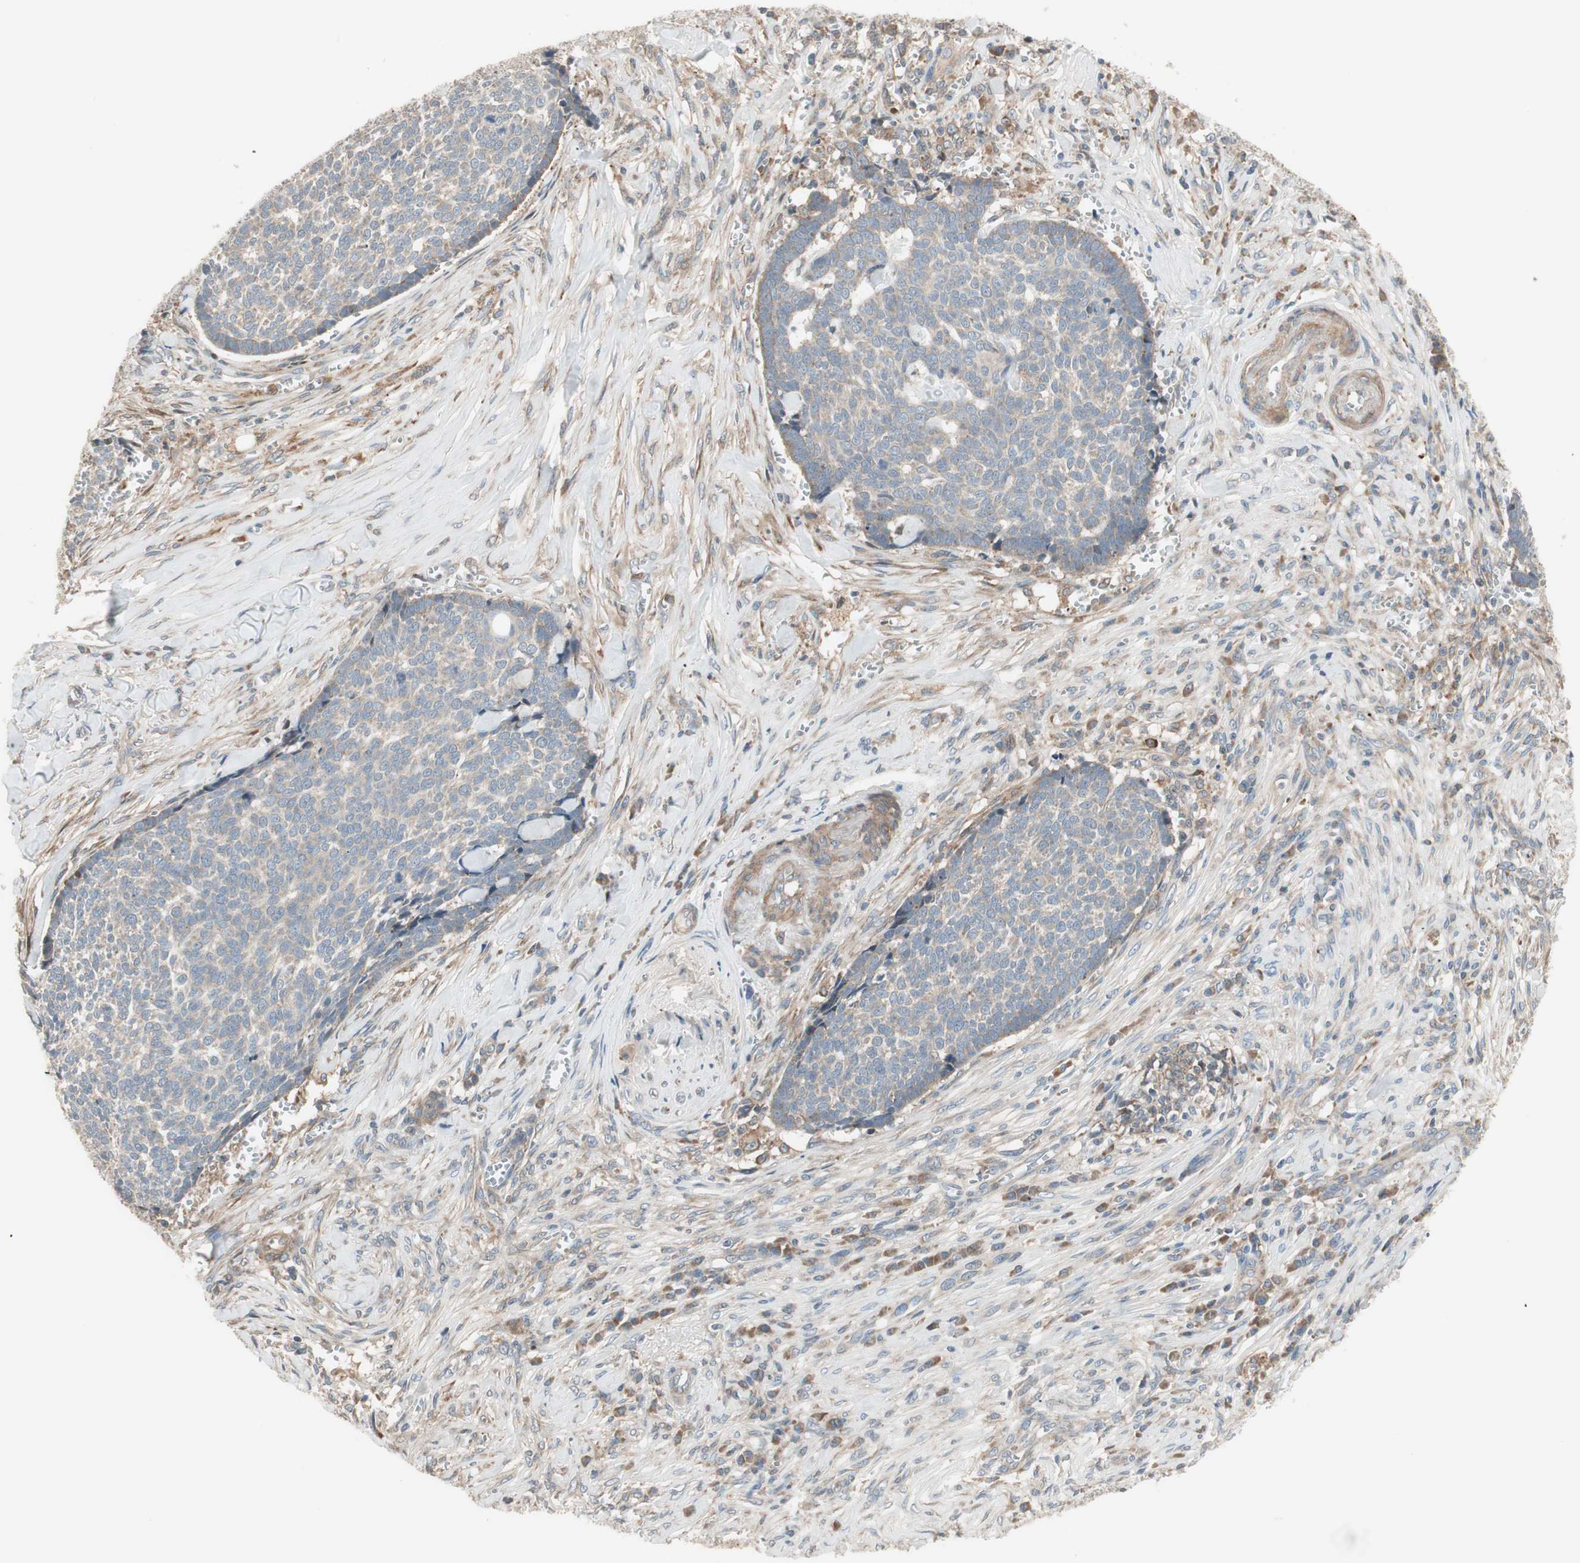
{"staining": {"intensity": "negative", "quantity": "none", "location": "none"}, "tissue": "skin cancer", "cell_type": "Tumor cells", "image_type": "cancer", "snomed": [{"axis": "morphology", "description": "Basal cell carcinoma"}, {"axis": "topography", "description": "Skin"}], "caption": "Immunohistochemistry histopathology image of skin cancer (basal cell carcinoma) stained for a protein (brown), which exhibits no expression in tumor cells.", "gene": "SFRP1", "patient": {"sex": "male", "age": 84}}